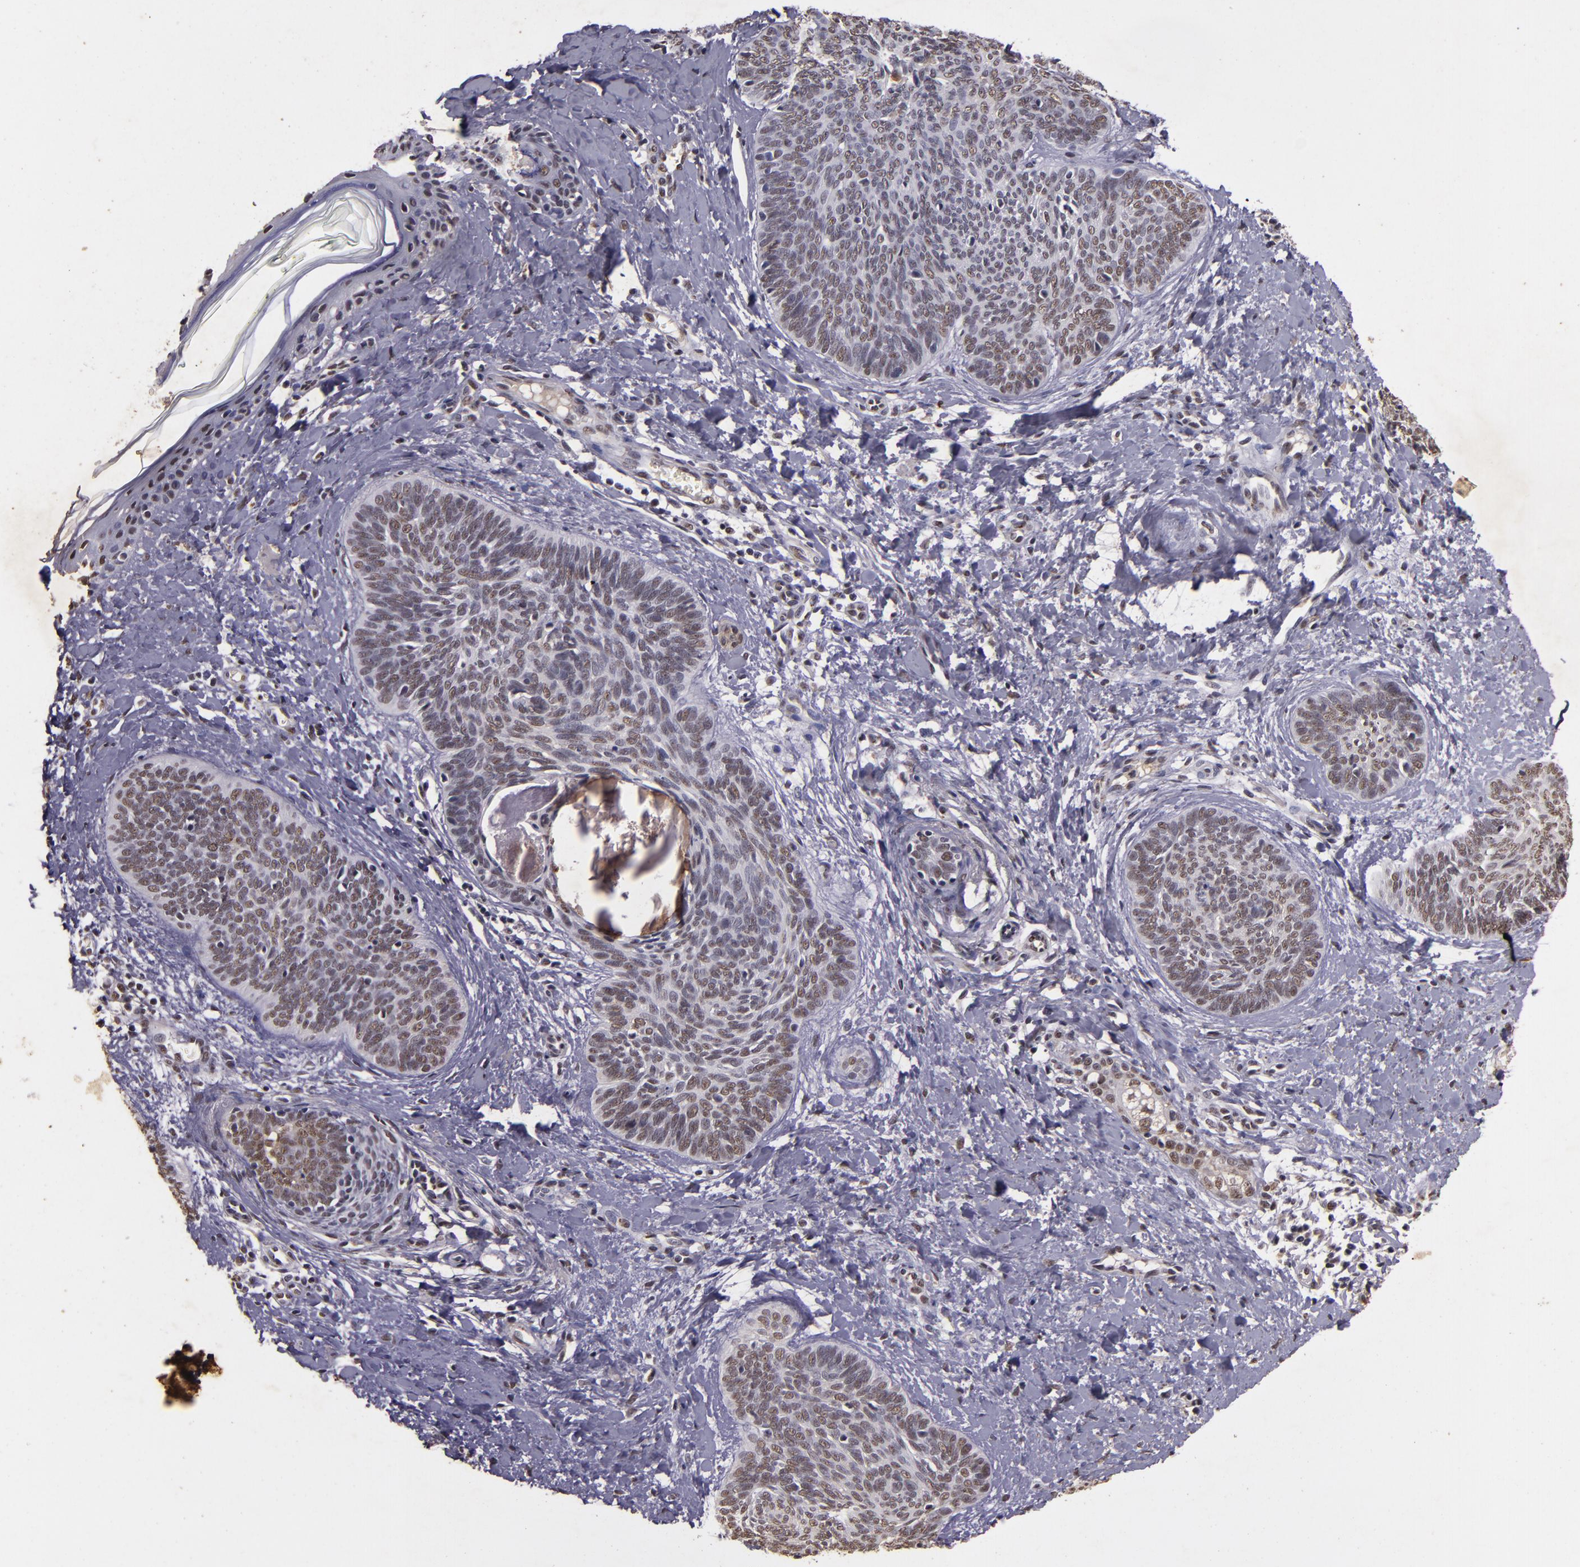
{"staining": {"intensity": "weak", "quantity": "25%-75%", "location": "nuclear"}, "tissue": "skin cancer", "cell_type": "Tumor cells", "image_type": "cancer", "snomed": [{"axis": "morphology", "description": "Basal cell carcinoma"}, {"axis": "topography", "description": "Skin"}], "caption": "Immunohistochemical staining of human skin basal cell carcinoma displays low levels of weak nuclear protein expression in about 25%-75% of tumor cells. (DAB IHC with brightfield microscopy, high magnification).", "gene": "CBX3", "patient": {"sex": "female", "age": 81}}